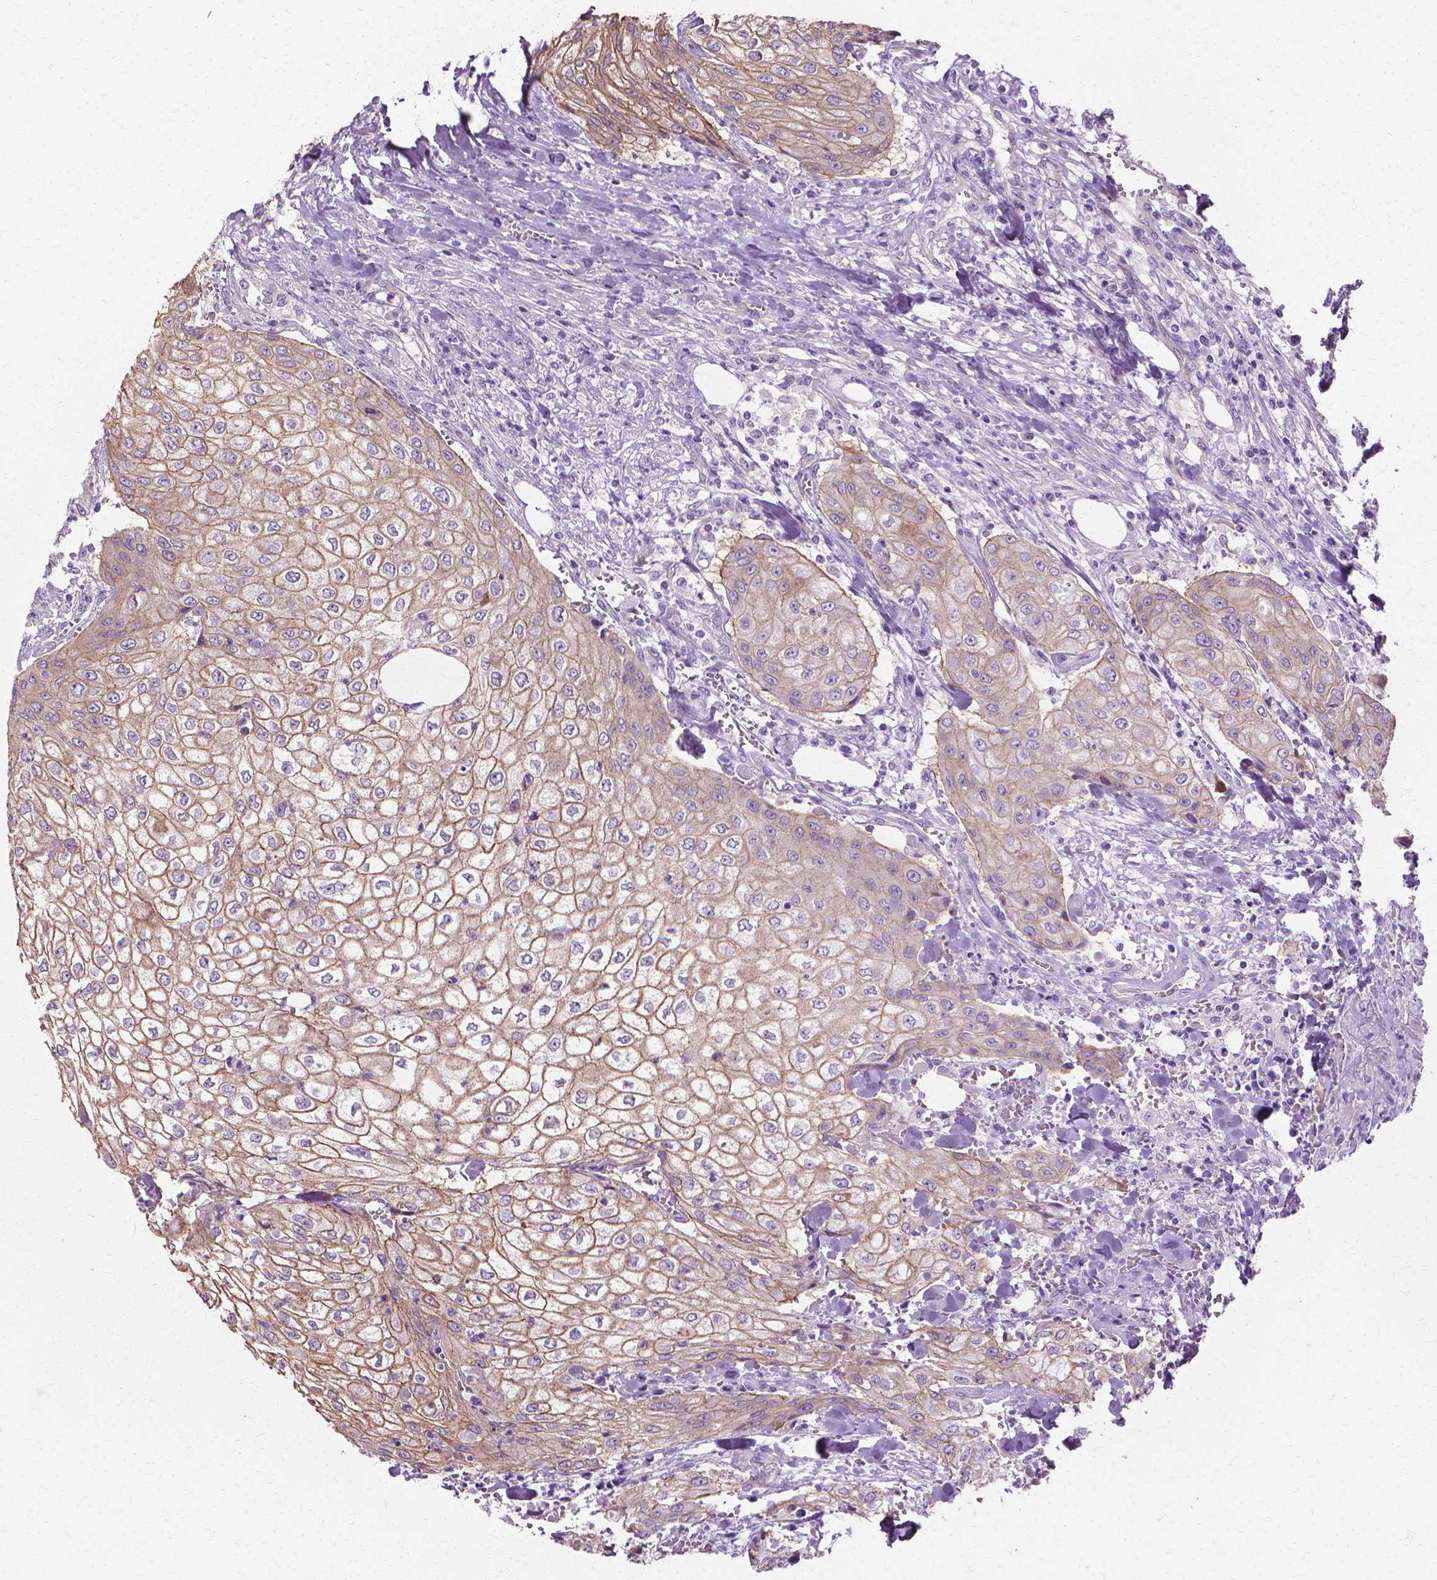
{"staining": {"intensity": "weak", "quantity": ">75%", "location": "cytoplasmic/membranous"}, "tissue": "urothelial cancer", "cell_type": "Tumor cells", "image_type": "cancer", "snomed": [{"axis": "morphology", "description": "Urothelial carcinoma, High grade"}, {"axis": "topography", "description": "Urinary bladder"}], "caption": "The image exhibits a brown stain indicating the presence of a protein in the cytoplasmic/membranous of tumor cells in urothelial cancer.", "gene": "CFAP157", "patient": {"sex": "male", "age": 62}}